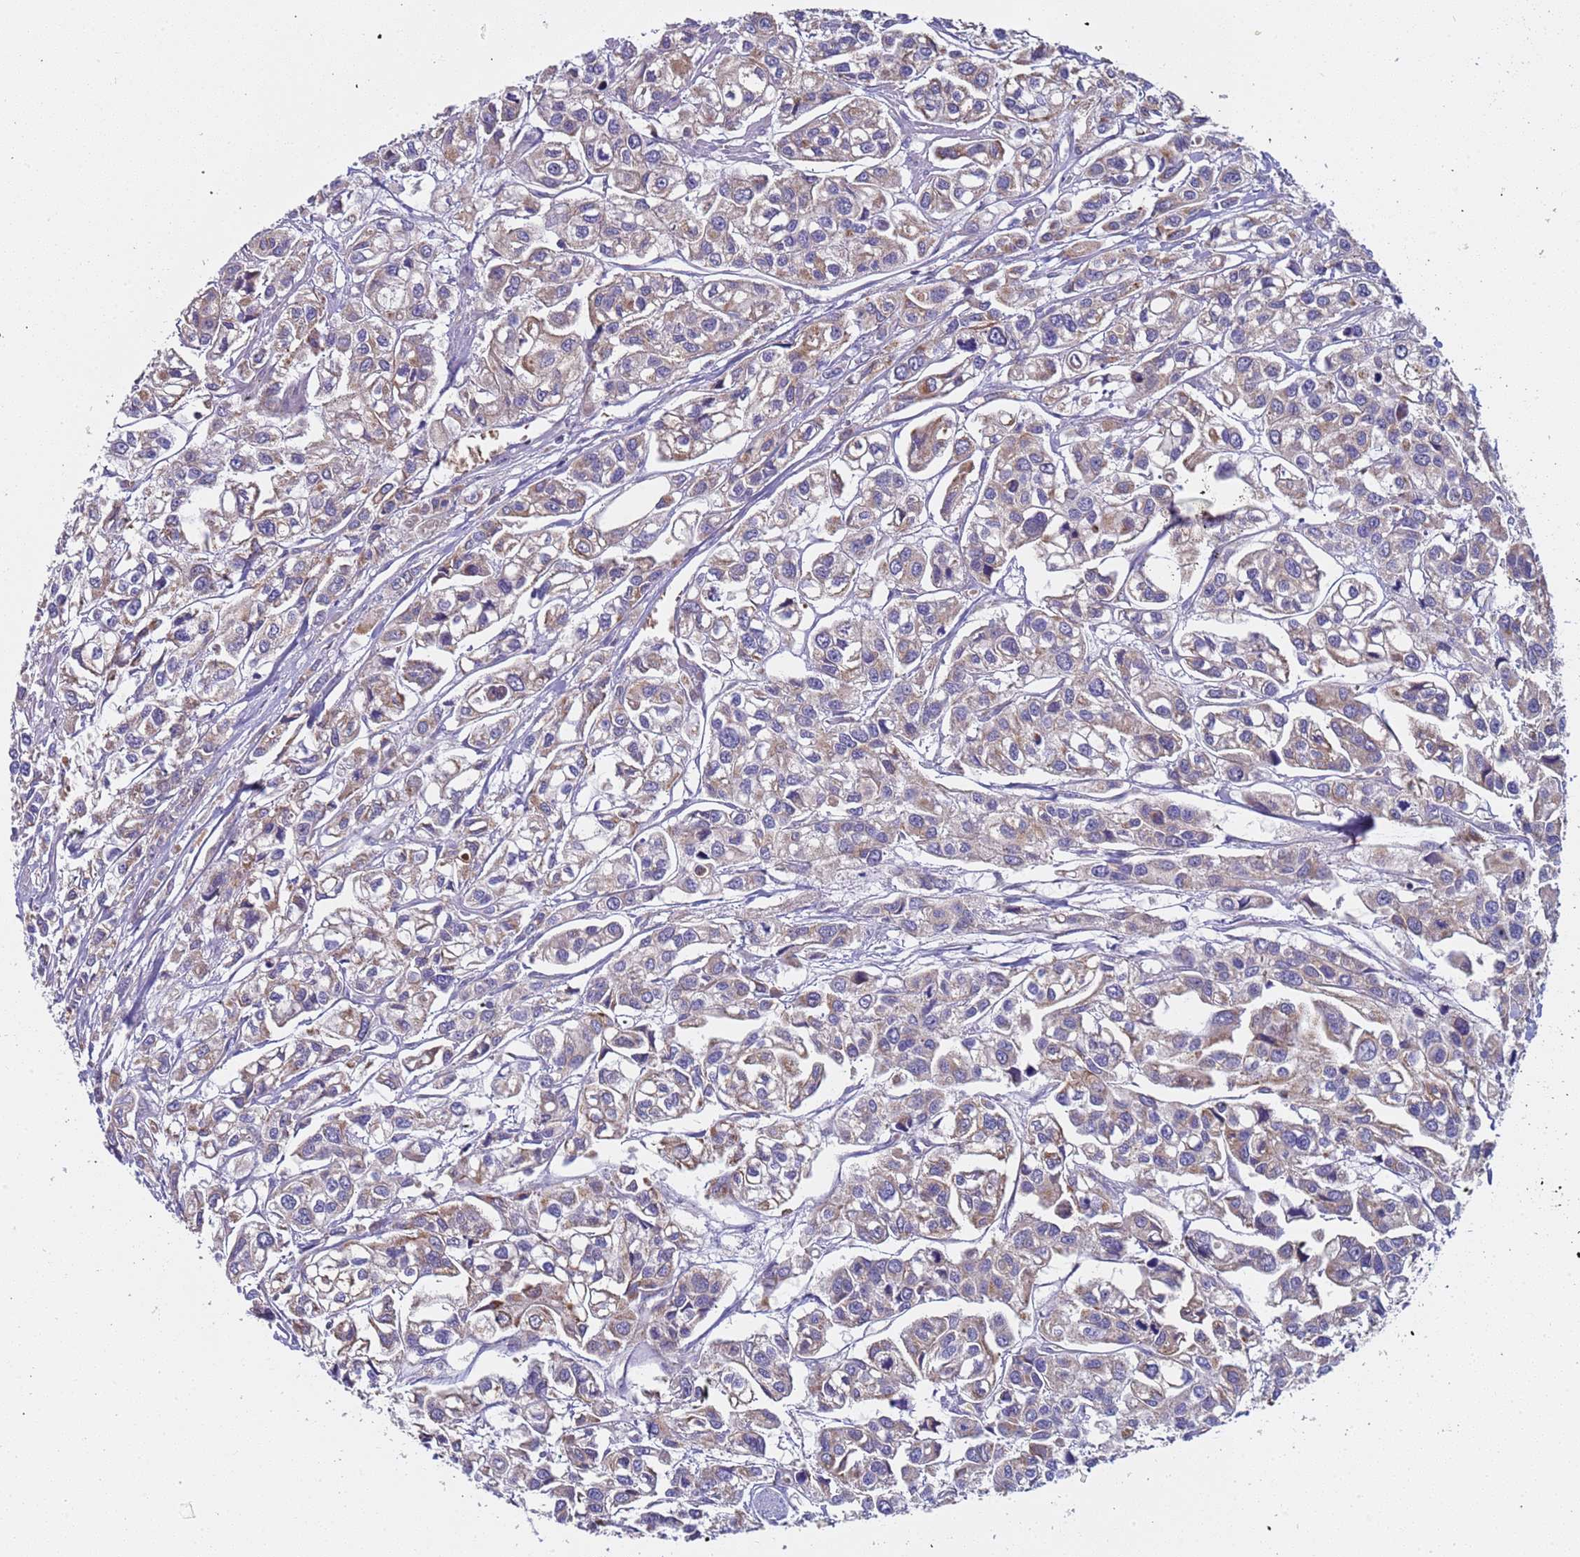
{"staining": {"intensity": "weak", "quantity": "25%-75%", "location": "cytoplasmic/membranous"}, "tissue": "urothelial cancer", "cell_type": "Tumor cells", "image_type": "cancer", "snomed": [{"axis": "morphology", "description": "Urothelial carcinoma, High grade"}, {"axis": "topography", "description": "Urinary bladder"}], "caption": "Immunohistochemical staining of human urothelial carcinoma (high-grade) demonstrates low levels of weak cytoplasmic/membranous protein staining in about 25%-75% of tumor cells.", "gene": "TMEM126A", "patient": {"sex": "male", "age": 67}}